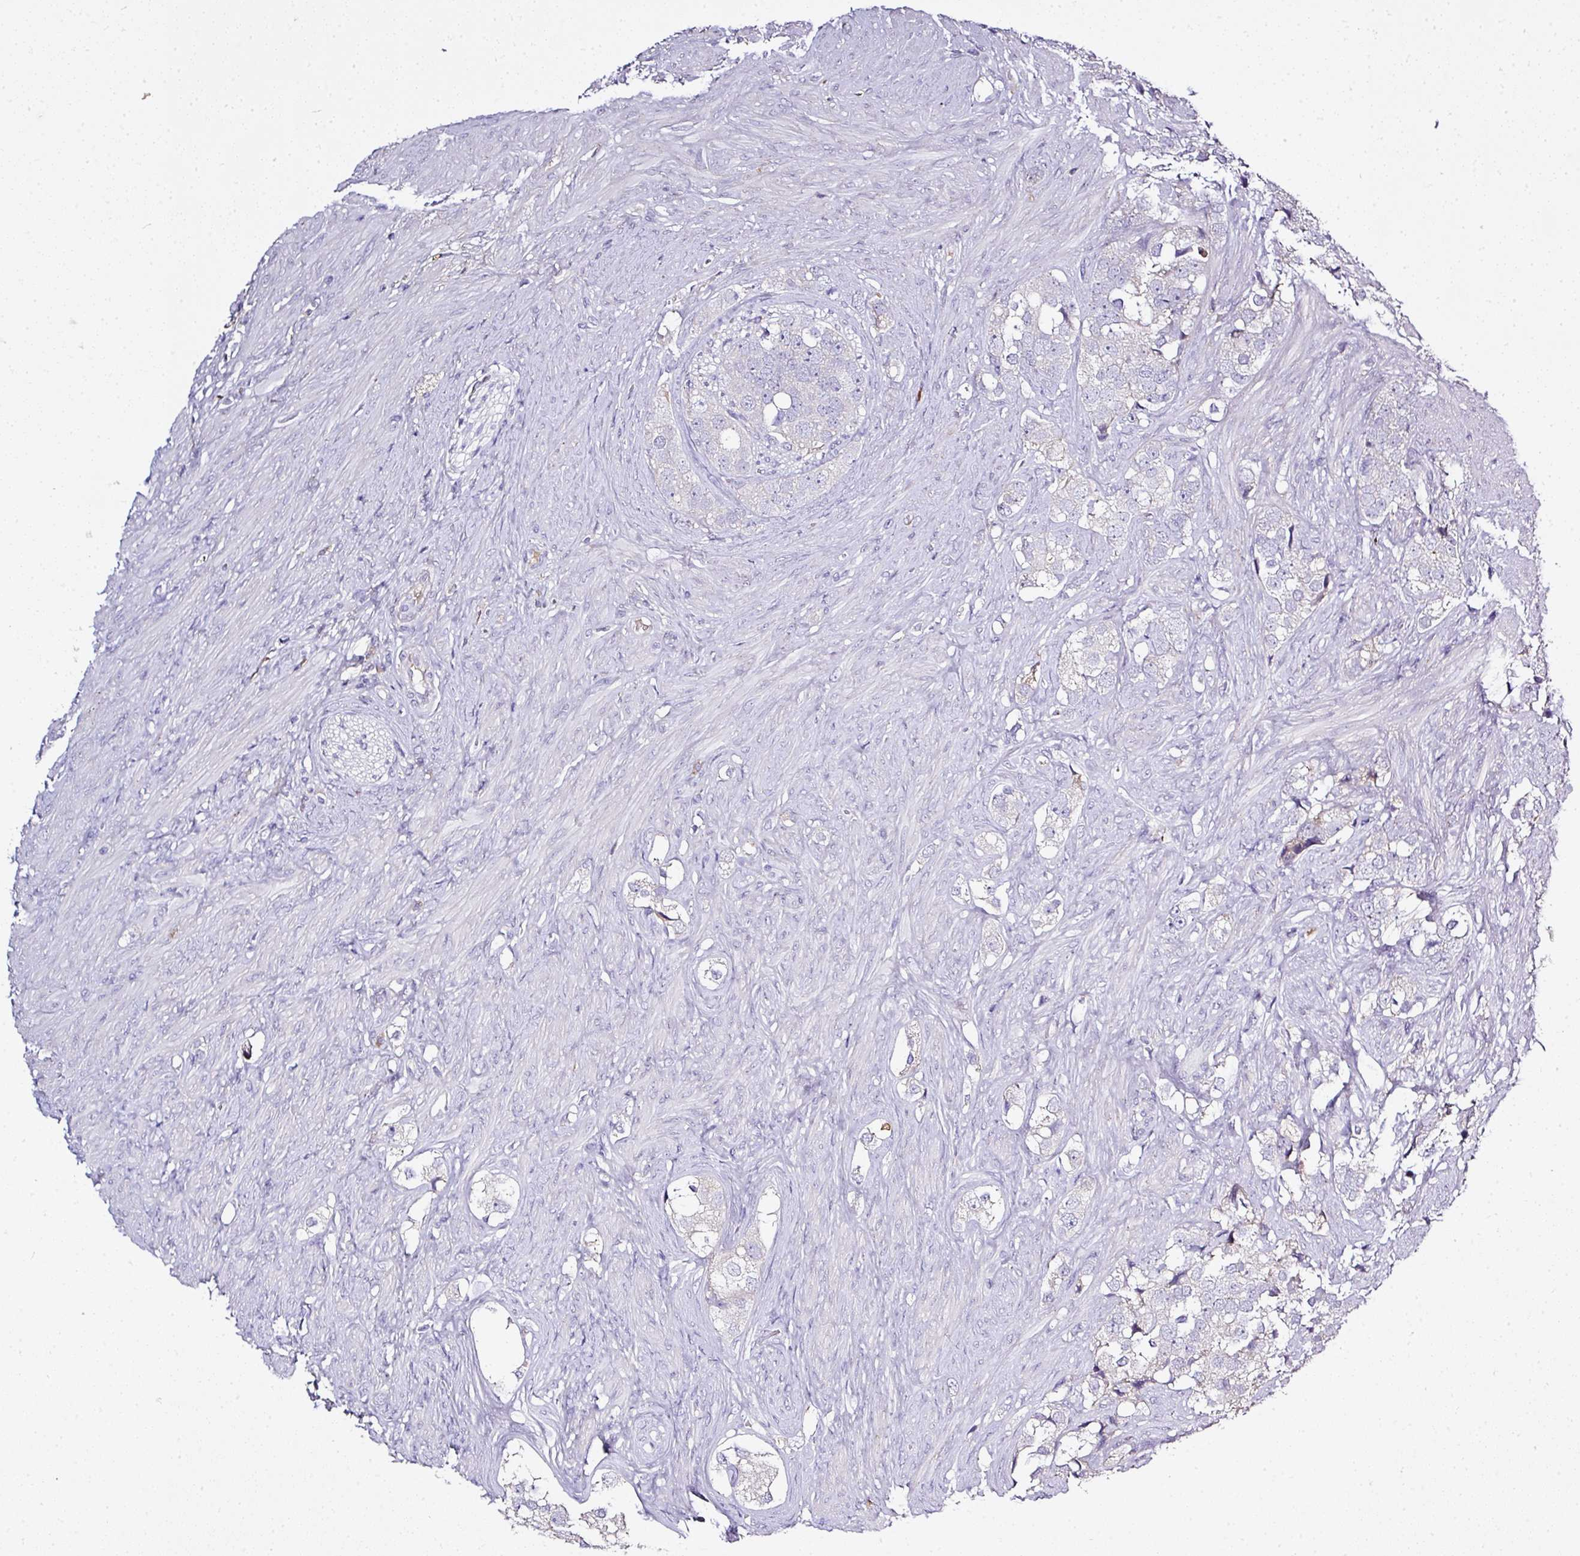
{"staining": {"intensity": "negative", "quantity": "none", "location": "none"}, "tissue": "prostate cancer", "cell_type": "Tumor cells", "image_type": "cancer", "snomed": [{"axis": "morphology", "description": "Adenocarcinoma, High grade"}, {"axis": "topography", "description": "Prostate"}], "caption": "Human prostate high-grade adenocarcinoma stained for a protein using immunohistochemistry shows no expression in tumor cells.", "gene": "CAB39L", "patient": {"sex": "male", "age": 49}}